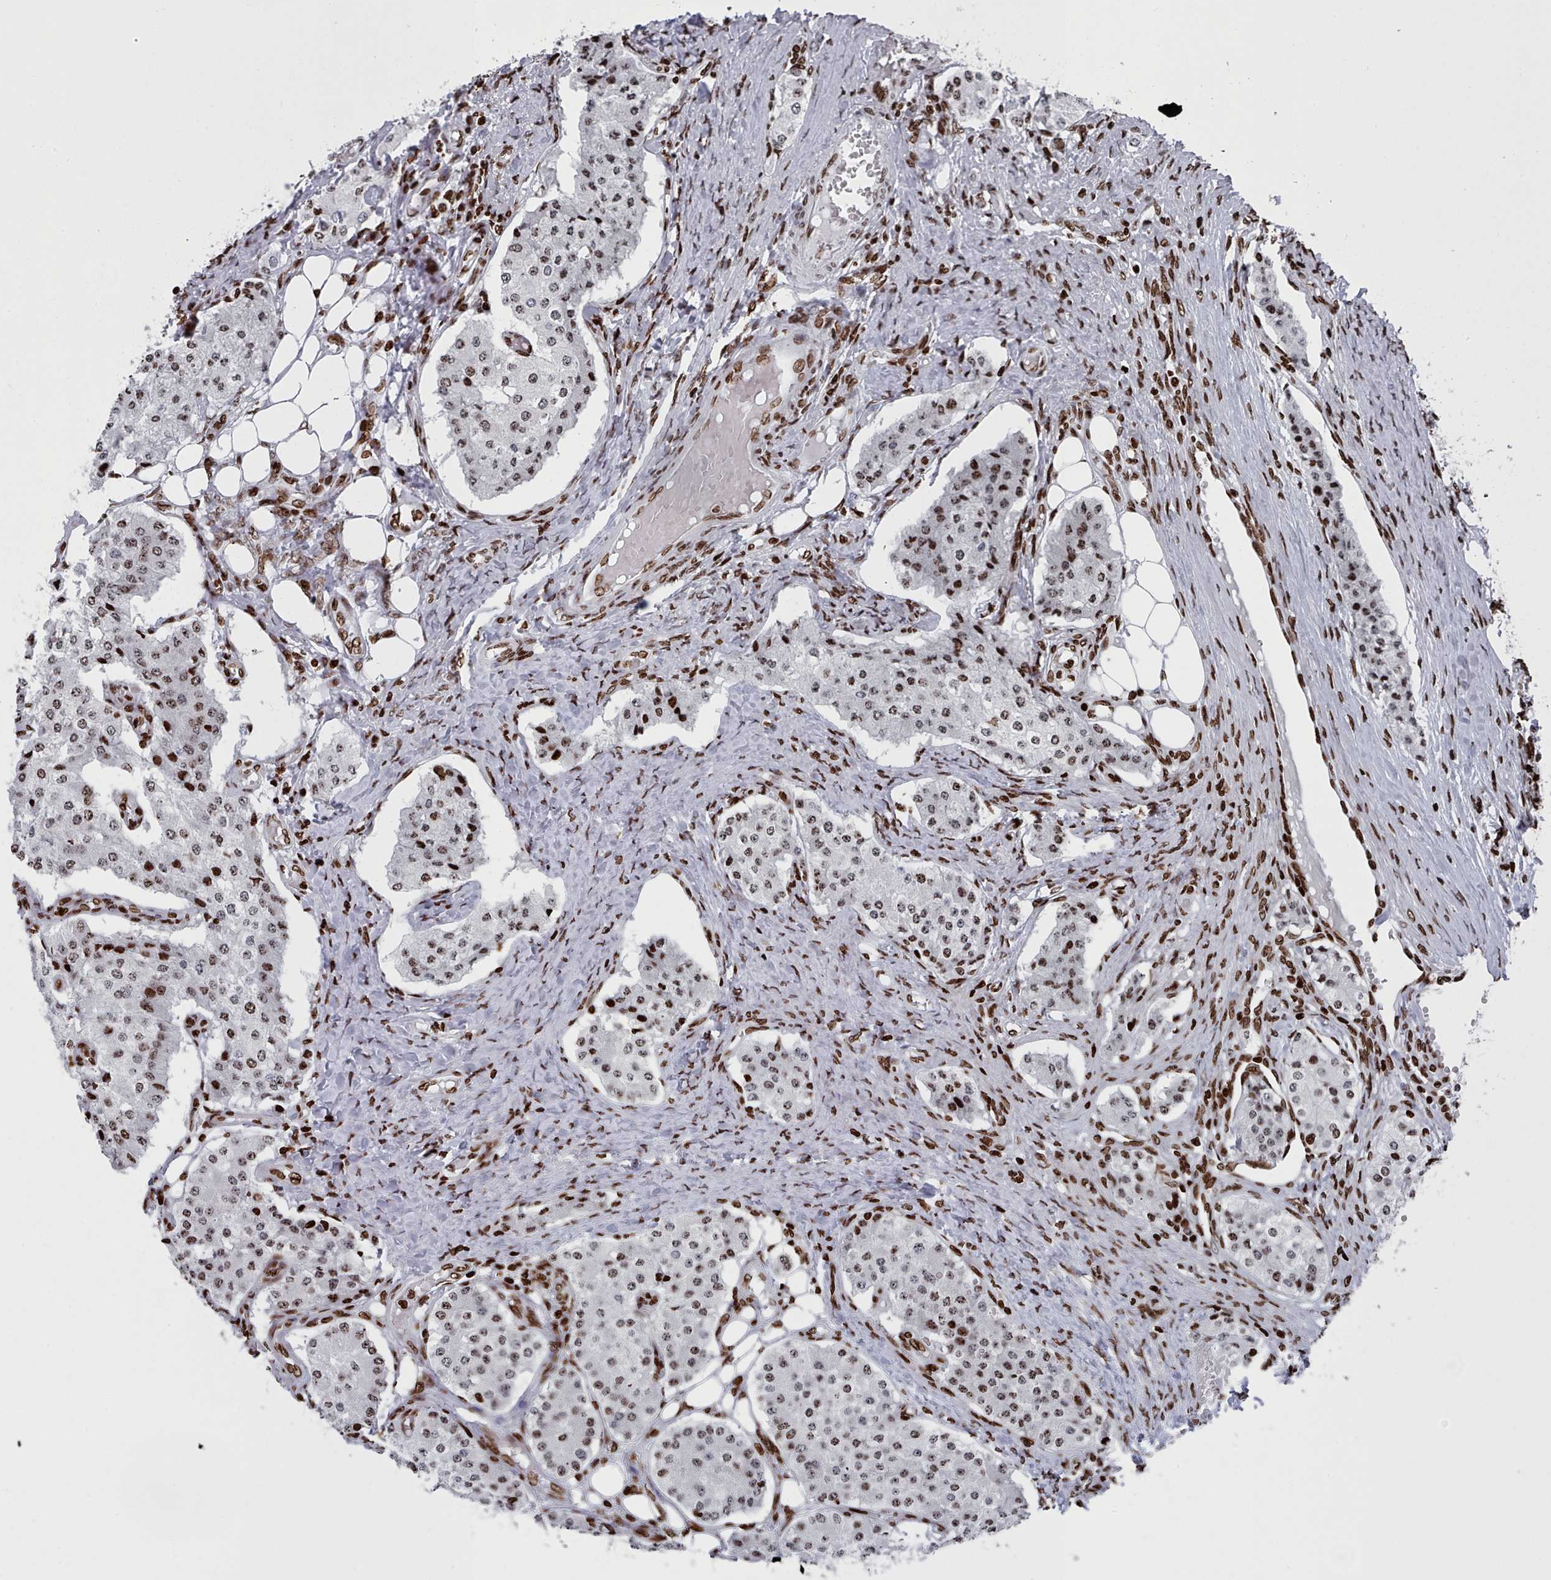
{"staining": {"intensity": "moderate", "quantity": "25%-75%", "location": "nuclear"}, "tissue": "carcinoid", "cell_type": "Tumor cells", "image_type": "cancer", "snomed": [{"axis": "morphology", "description": "Carcinoid, malignant, NOS"}, {"axis": "topography", "description": "Colon"}], "caption": "The image shows a brown stain indicating the presence of a protein in the nuclear of tumor cells in carcinoid (malignant).", "gene": "PCDHB12", "patient": {"sex": "female", "age": 52}}